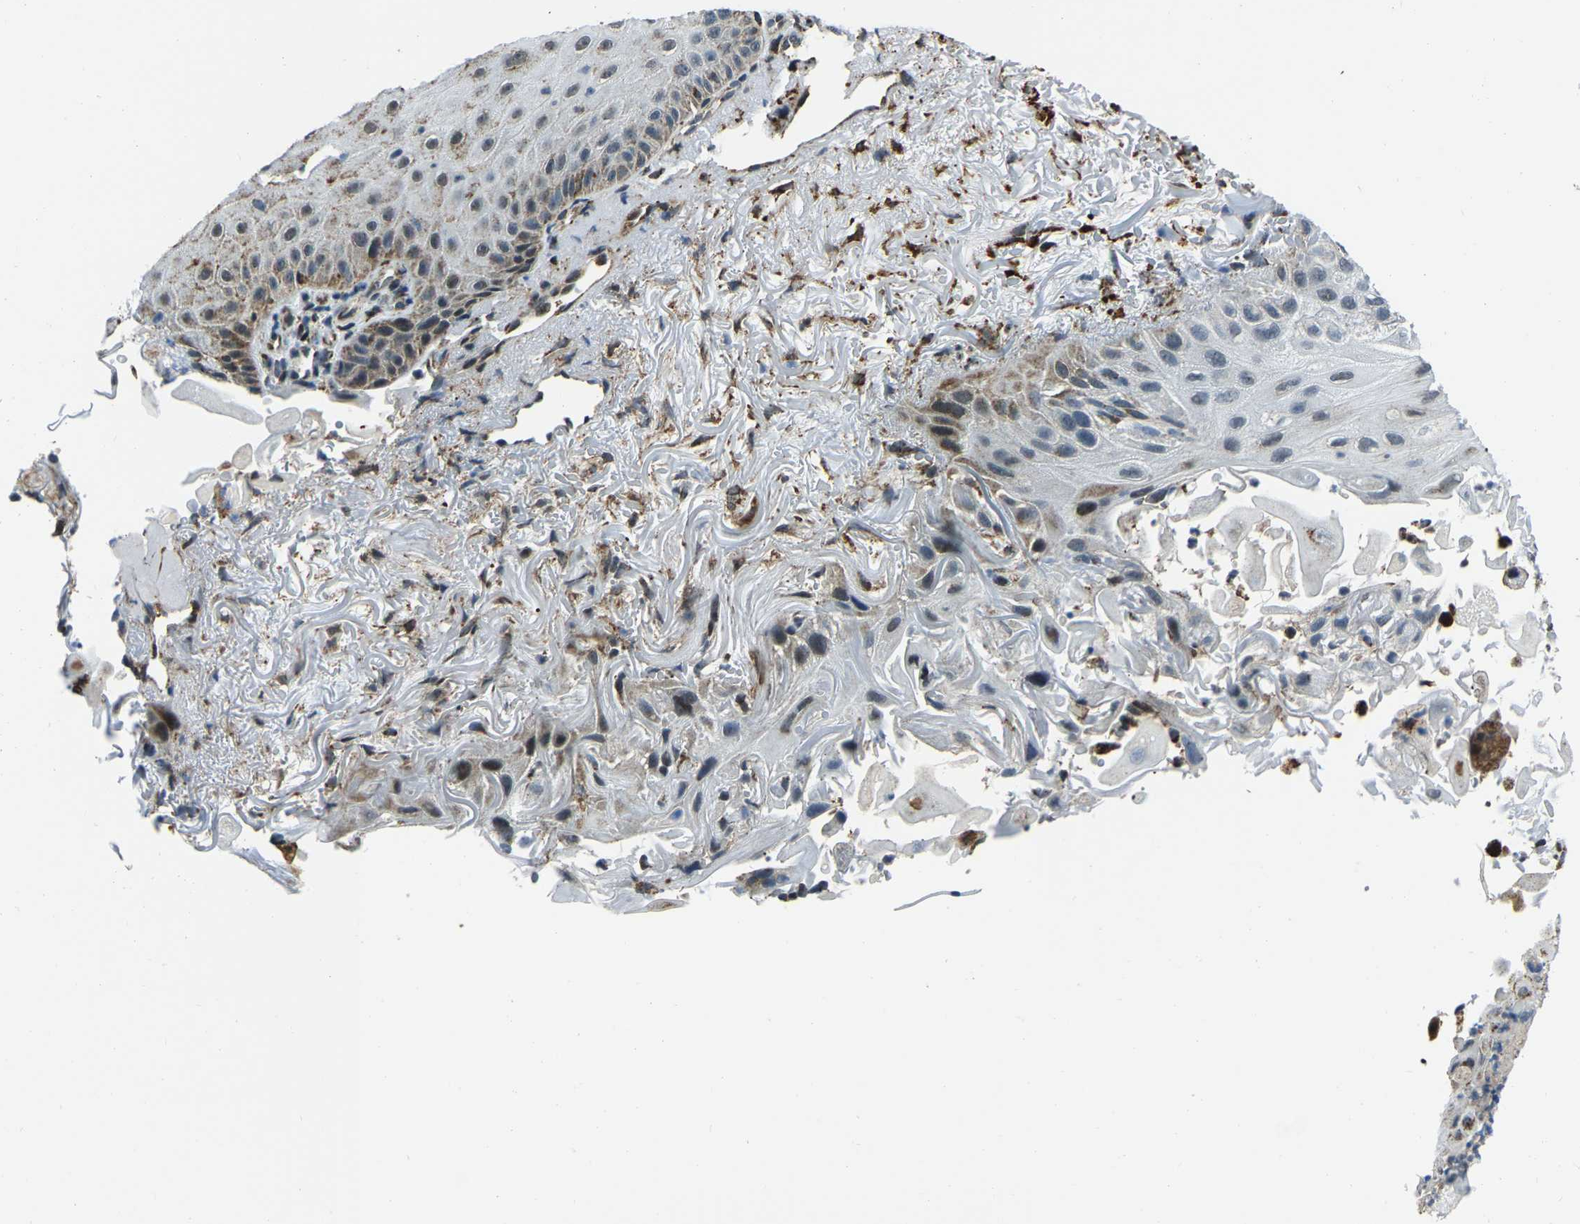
{"staining": {"intensity": "negative", "quantity": "none", "location": "none"}, "tissue": "skin cancer", "cell_type": "Tumor cells", "image_type": "cancer", "snomed": [{"axis": "morphology", "description": "Squamous cell carcinoma, NOS"}, {"axis": "topography", "description": "Skin"}], "caption": "Protein analysis of skin cancer (squamous cell carcinoma) shows no significant positivity in tumor cells.", "gene": "RBM33", "patient": {"sex": "female", "age": 77}}